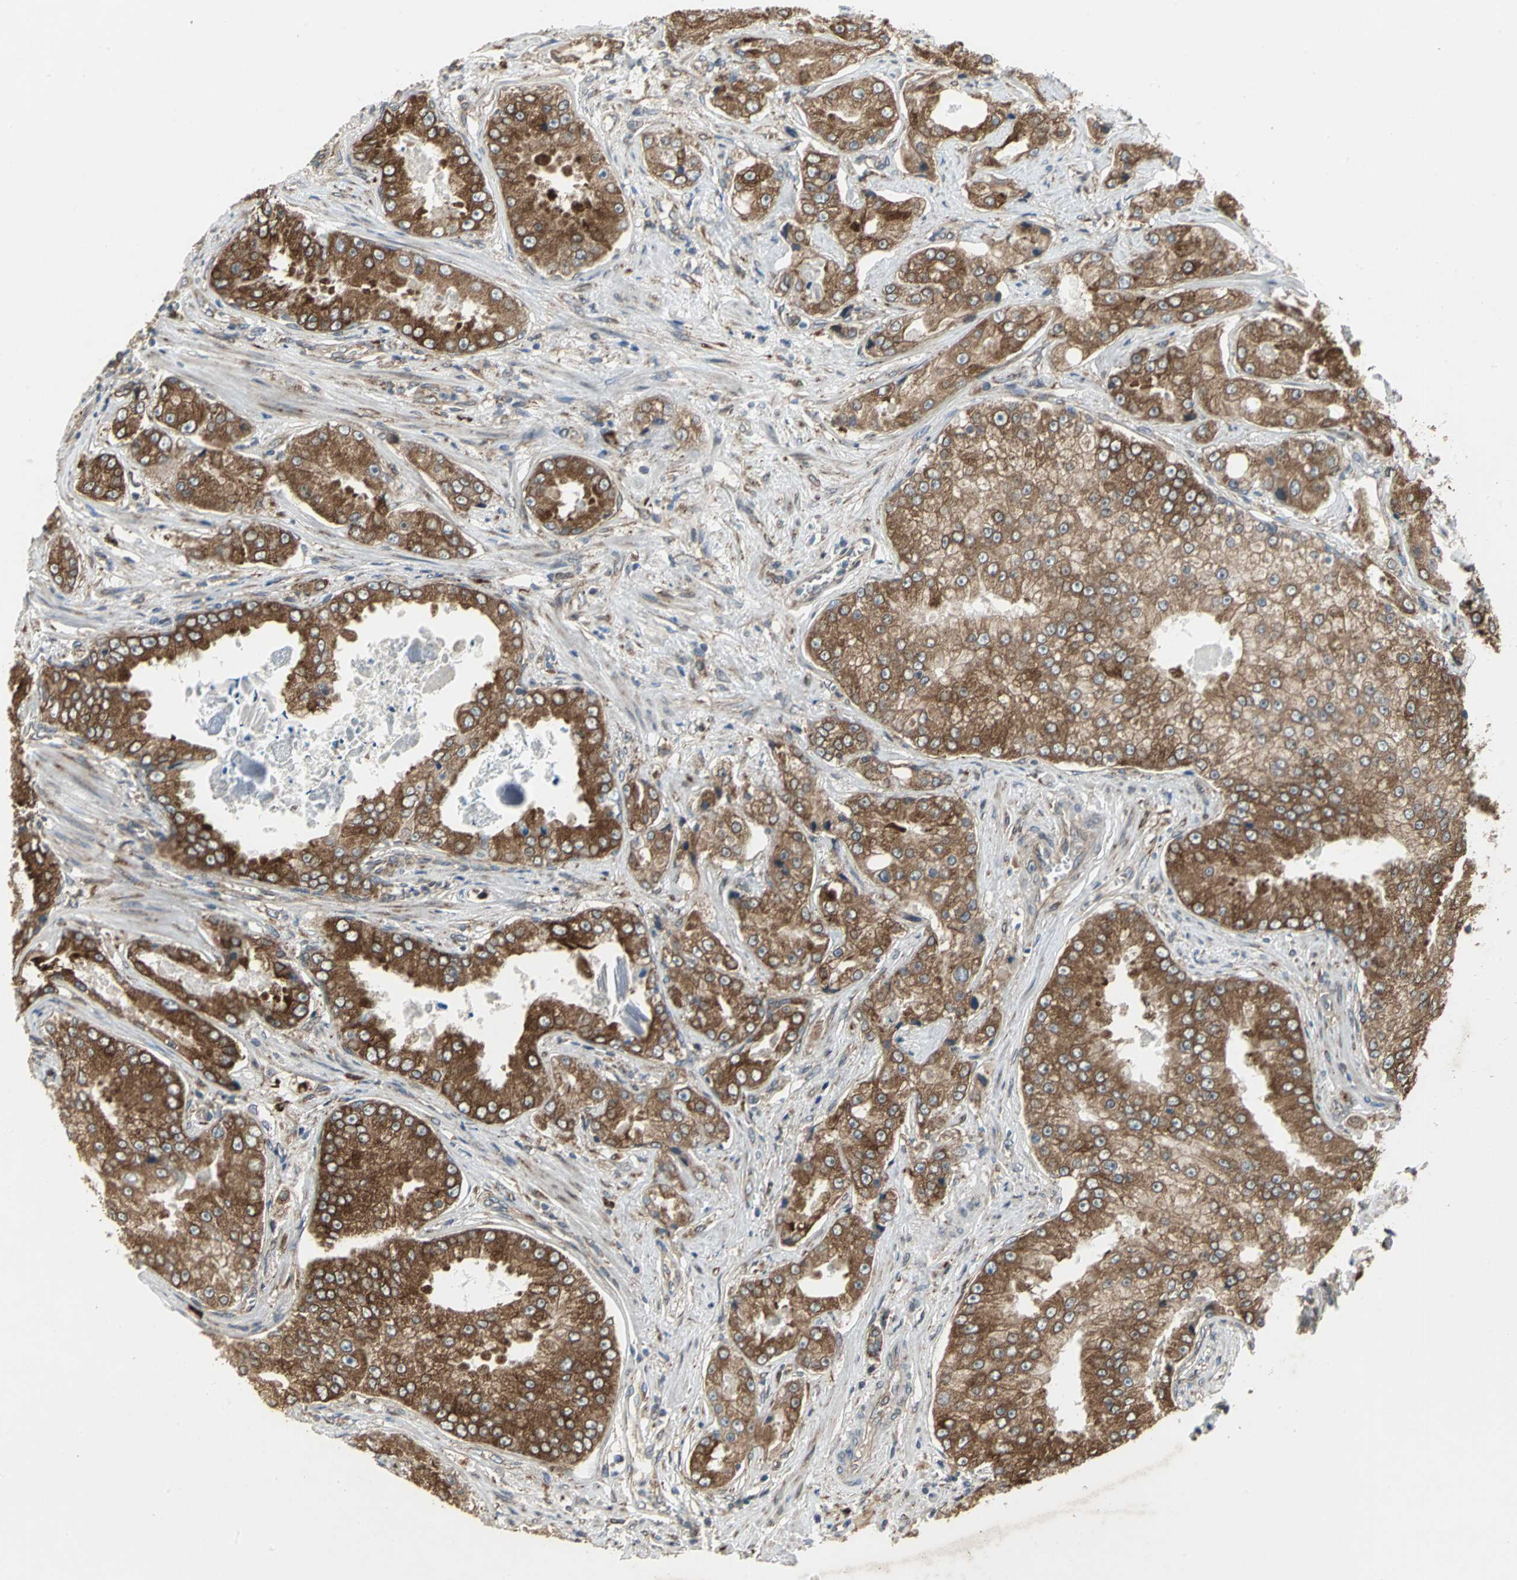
{"staining": {"intensity": "strong", "quantity": ">75%", "location": "cytoplasmic/membranous"}, "tissue": "prostate cancer", "cell_type": "Tumor cells", "image_type": "cancer", "snomed": [{"axis": "morphology", "description": "Adenocarcinoma, High grade"}, {"axis": "topography", "description": "Prostate"}], "caption": "Prostate adenocarcinoma (high-grade) stained with a brown dye displays strong cytoplasmic/membranous positive expression in about >75% of tumor cells.", "gene": "SYVN1", "patient": {"sex": "male", "age": 73}}